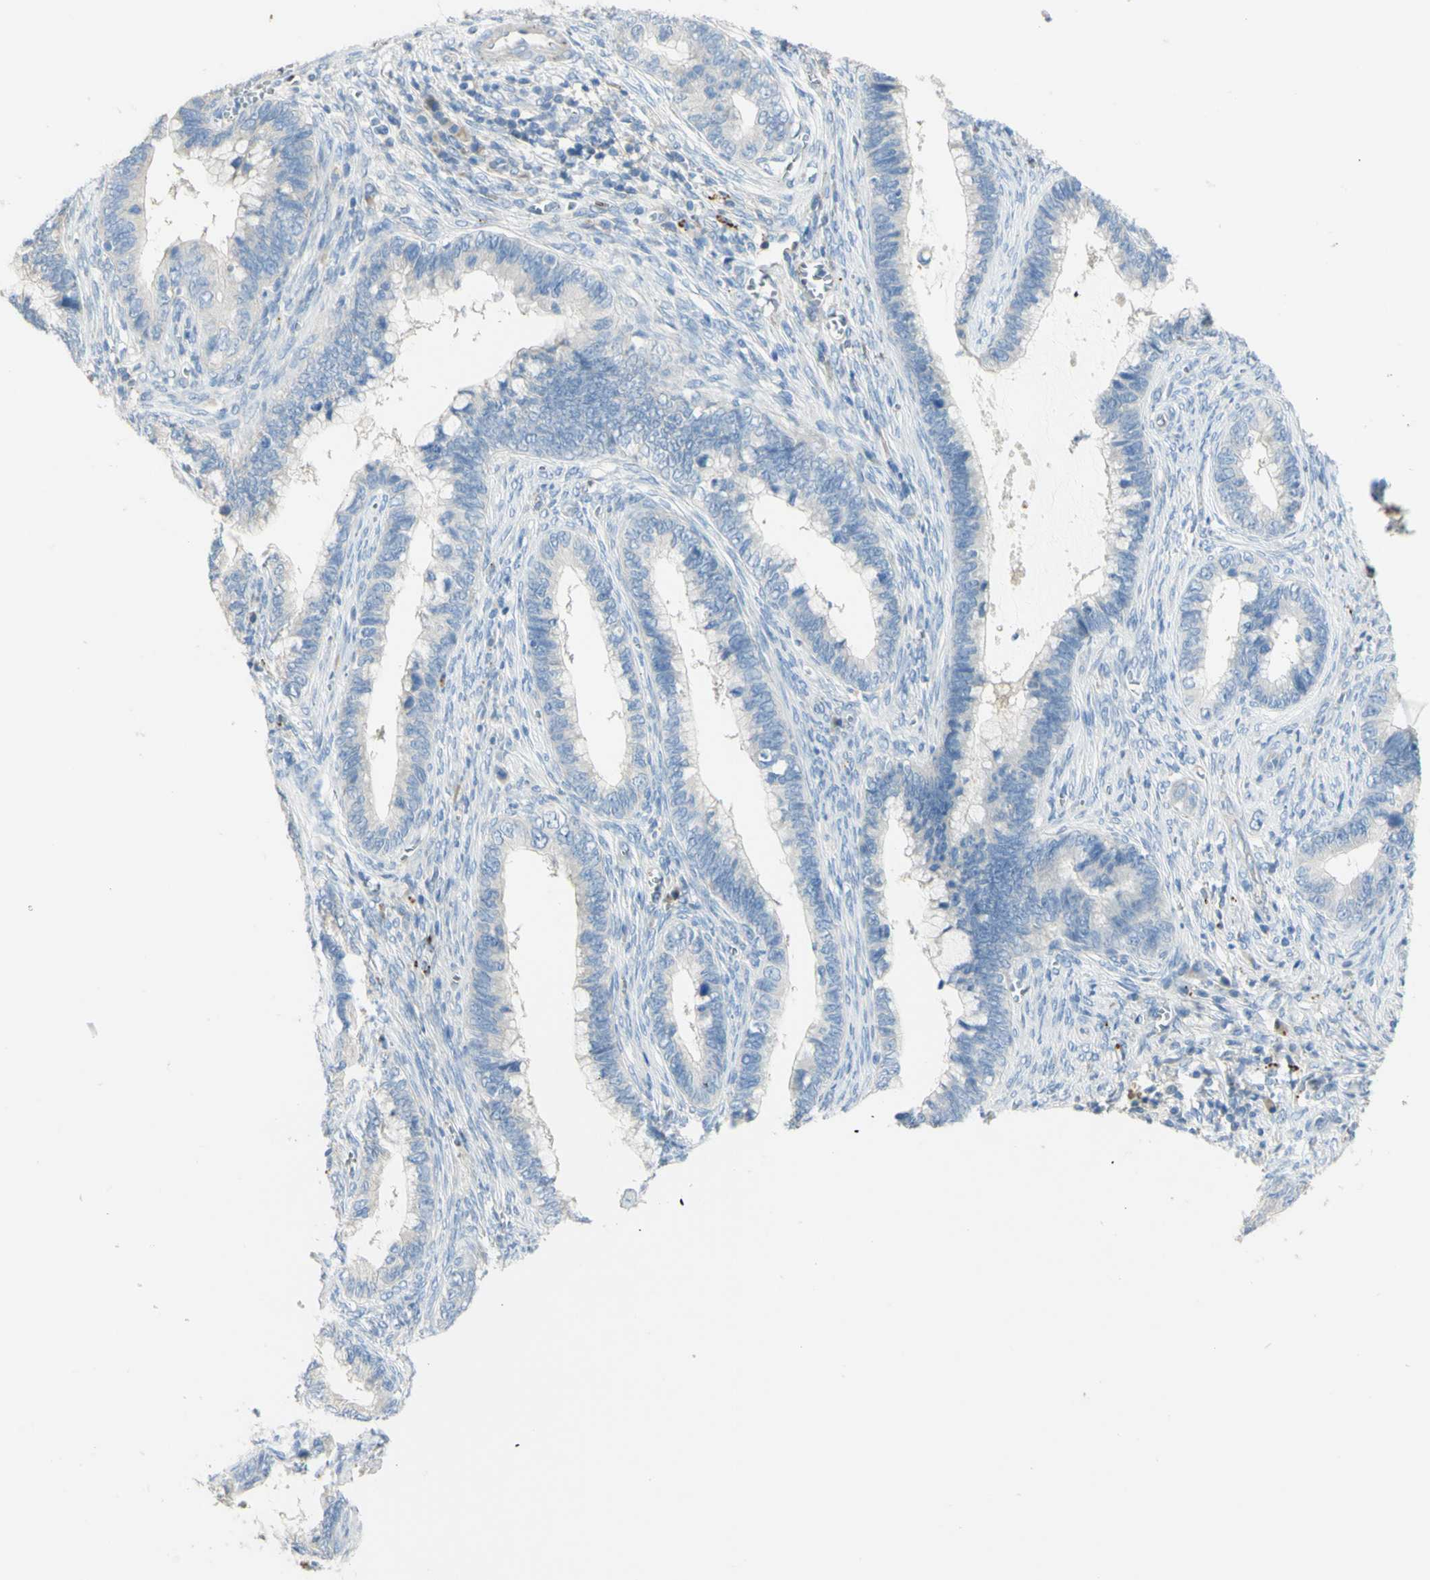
{"staining": {"intensity": "negative", "quantity": "none", "location": "none"}, "tissue": "cervical cancer", "cell_type": "Tumor cells", "image_type": "cancer", "snomed": [{"axis": "morphology", "description": "Adenocarcinoma, NOS"}, {"axis": "topography", "description": "Cervix"}], "caption": "High magnification brightfield microscopy of adenocarcinoma (cervical) stained with DAB (3,3'-diaminobenzidine) (brown) and counterstained with hematoxylin (blue): tumor cells show no significant staining.", "gene": "GAN", "patient": {"sex": "female", "age": 44}}